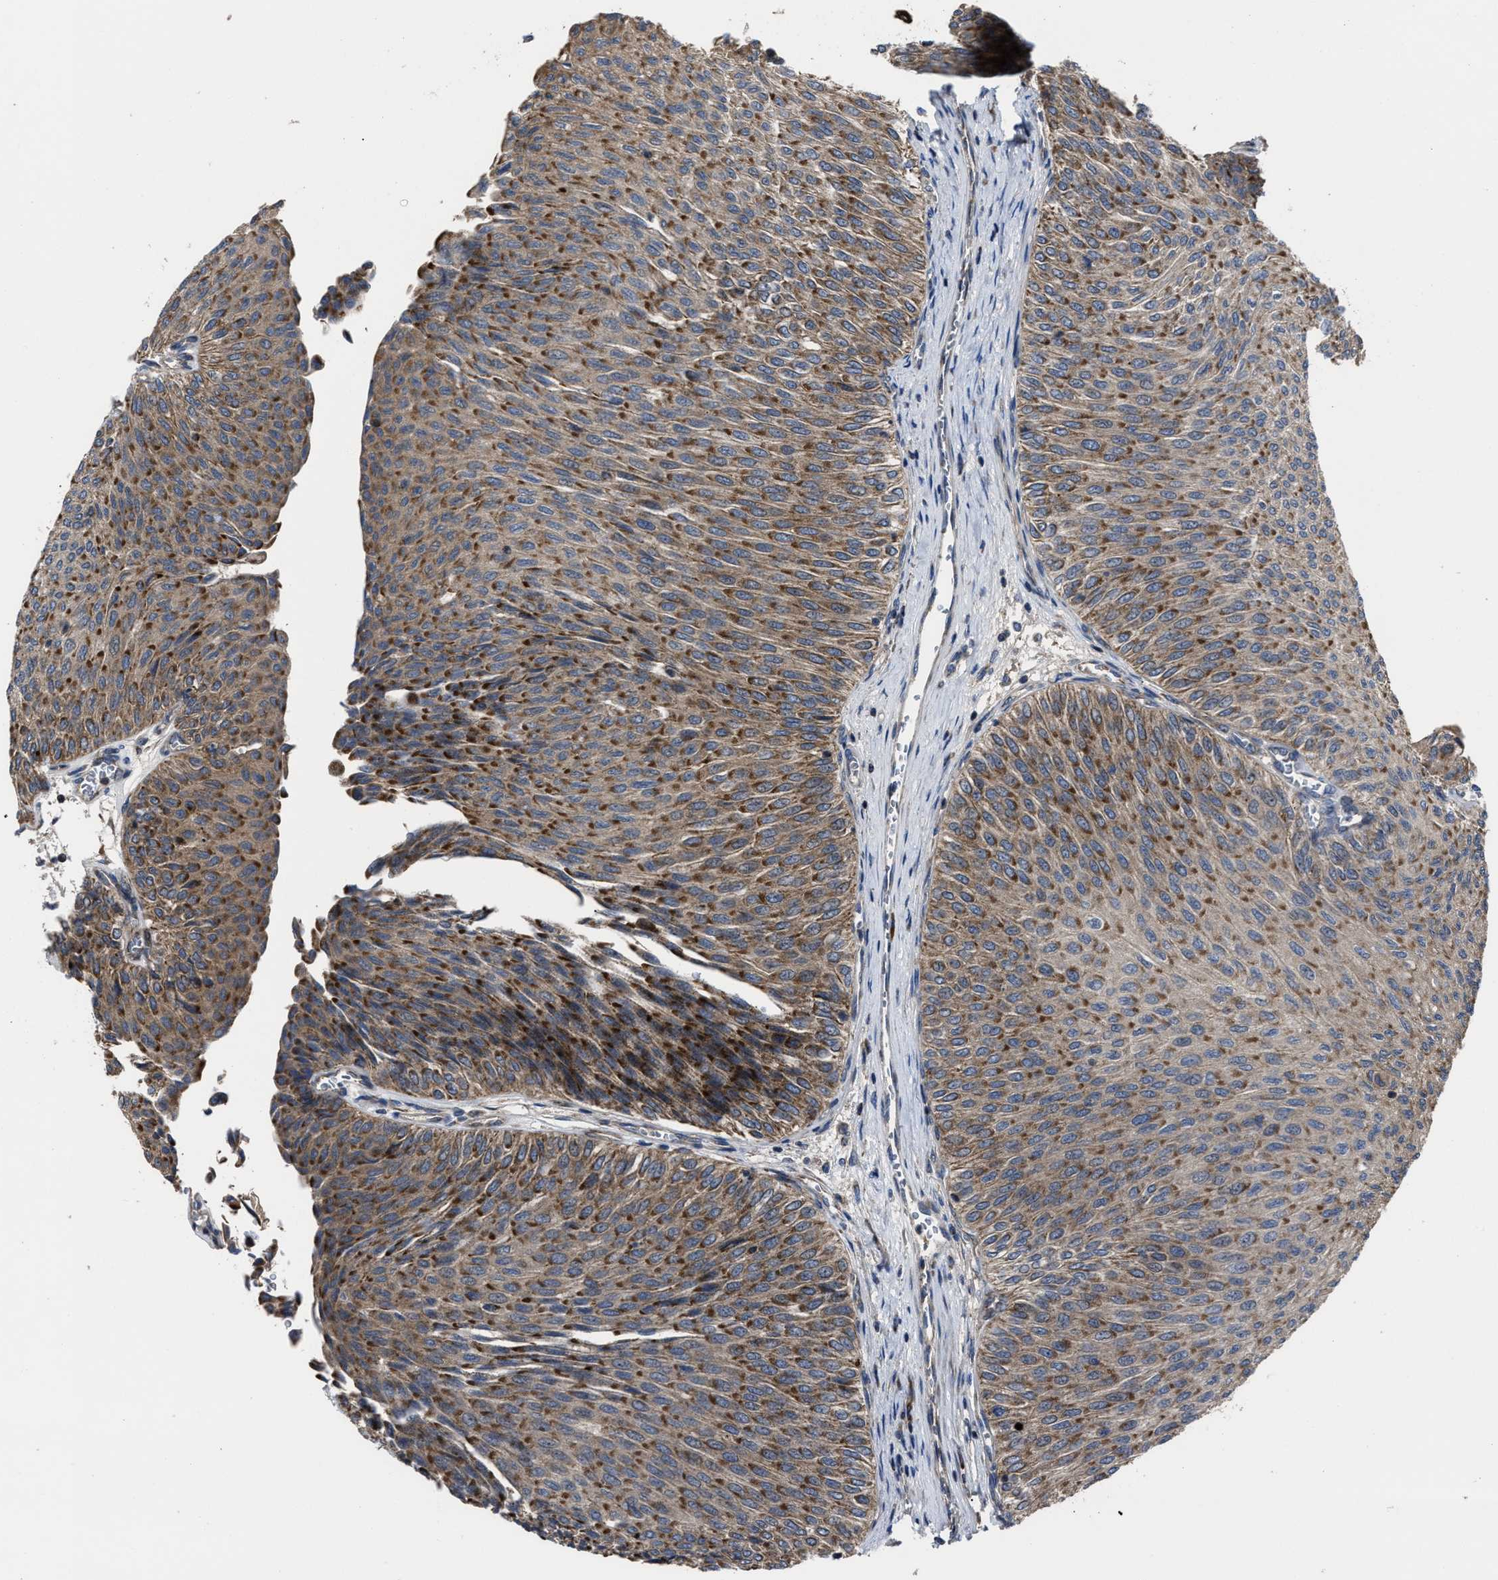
{"staining": {"intensity": "moderate", "quantity": ">75%", "location": "cytoplasmic/membranous"}, "tissue": "urothelial cancer", "cell_type": "Tumor cells", "image_type": "cancer", "snomed": [{"axis": "morphology", "description": "Urothelial carcinoma, Low grade"}, {"axis": "topography", "description": "Urinary bladder"}], "caption": "Urothelial cancer stained for a protein displays moderate cytoplasmic/membranous positivity in tumor cells. Immunohistochemistry stains the protein in brown and the nuclei are stained blue.", "gene": "PASK", "patient": {"sex": "male", "age": 78}}